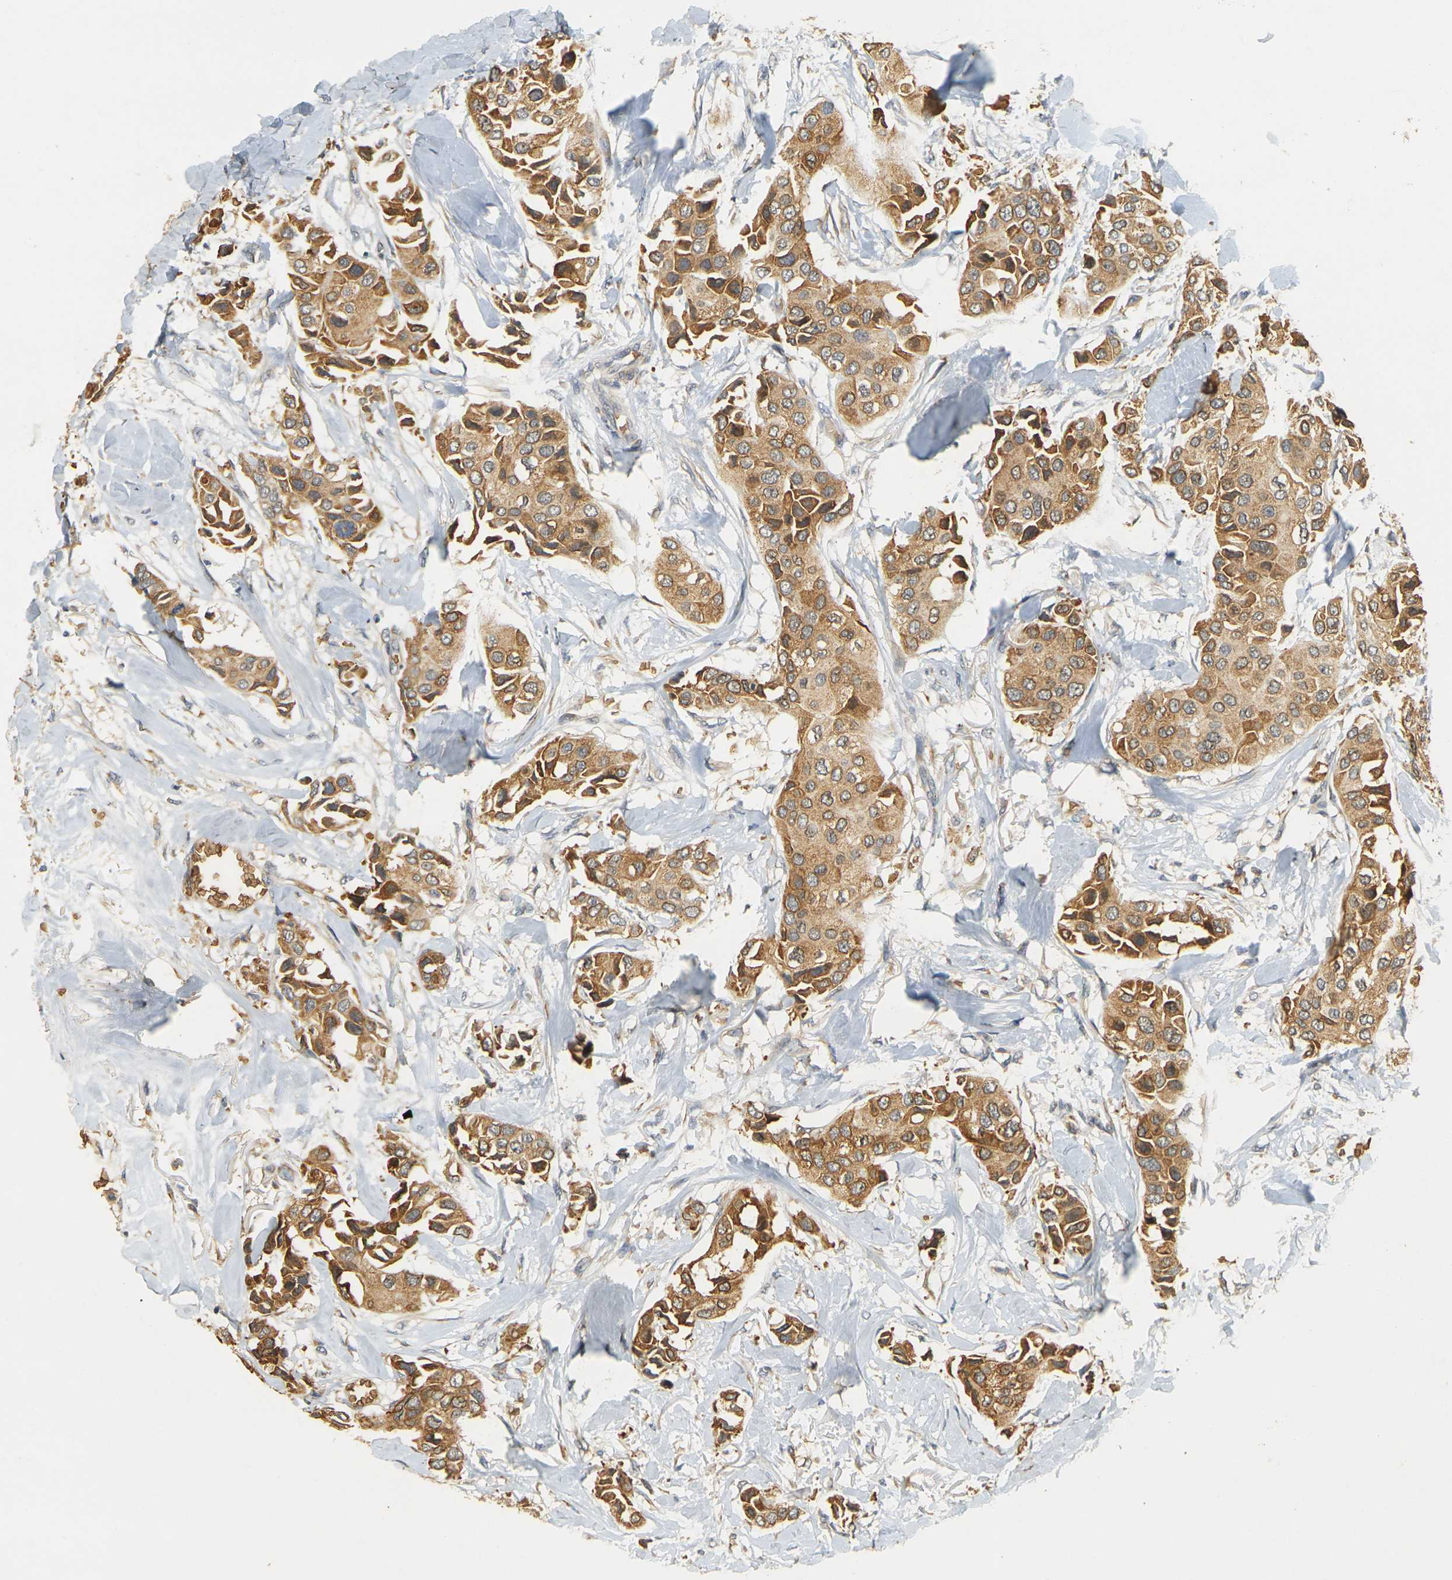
{"staining": {"intensity": "moderate", "quantity": ">75%", "location": "cytoplasmic/membranous"}, "tissue": "breast cancer", "cell_type": "Tumor cells", "image_type": "cancer", "snomed": [{"axis": "morphology", "description": "Duct carcinoma"}, {"axis": "topography", "description": "Breast"}], "caption": "Protein expression analysis of human invasive ductal carcinoma (breast) reveals moderate cytoplasmic/membranous staining in about >75% of tumor cells.", "gene": "MEGF9", "patient": {"sex": "female", "age": 80}}